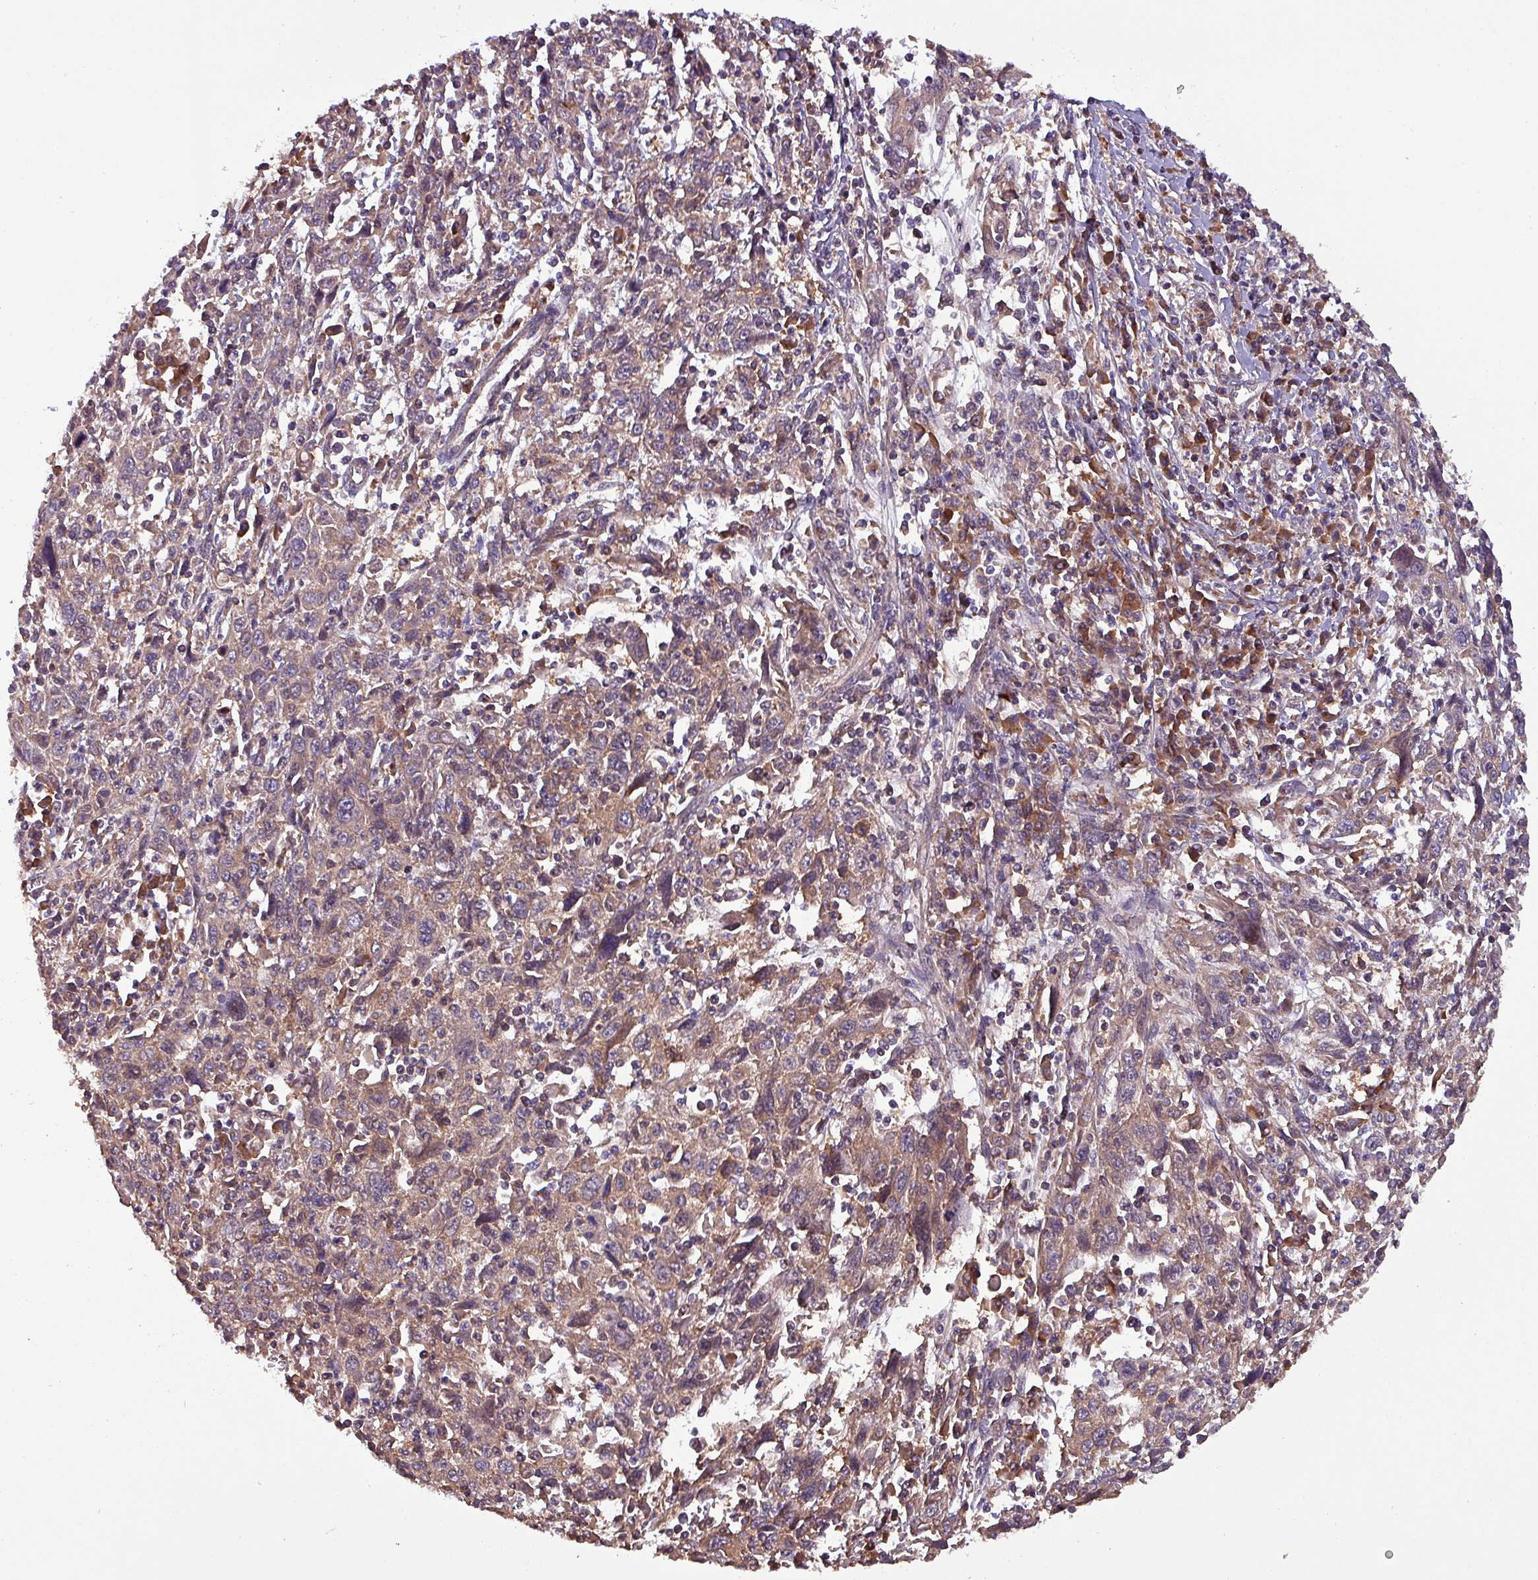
{"staining": {"intensity": "weak", "quantity": ">75%", "location": "cytoplasmic/membranous"}, "tissue": "cervical cancer", "cell_type": "Tumor cells", "image_type": "cancer", "snomed": [{"axis": "morphology", "description": "Squamous cell carcinoma, NOS"}, {"axis": "topography", "description": "Cervix"}], "caption": "Immunohistochemistry (IHC) histopathology image of cervical cancer stained for a protein (brown), which reveals low levels of weak cytoplasmic/membranous staining in approximately >75% of tumor cells.", "gene": "PAFAH1B2", "patient": {"sex": "female", "age": 46}}